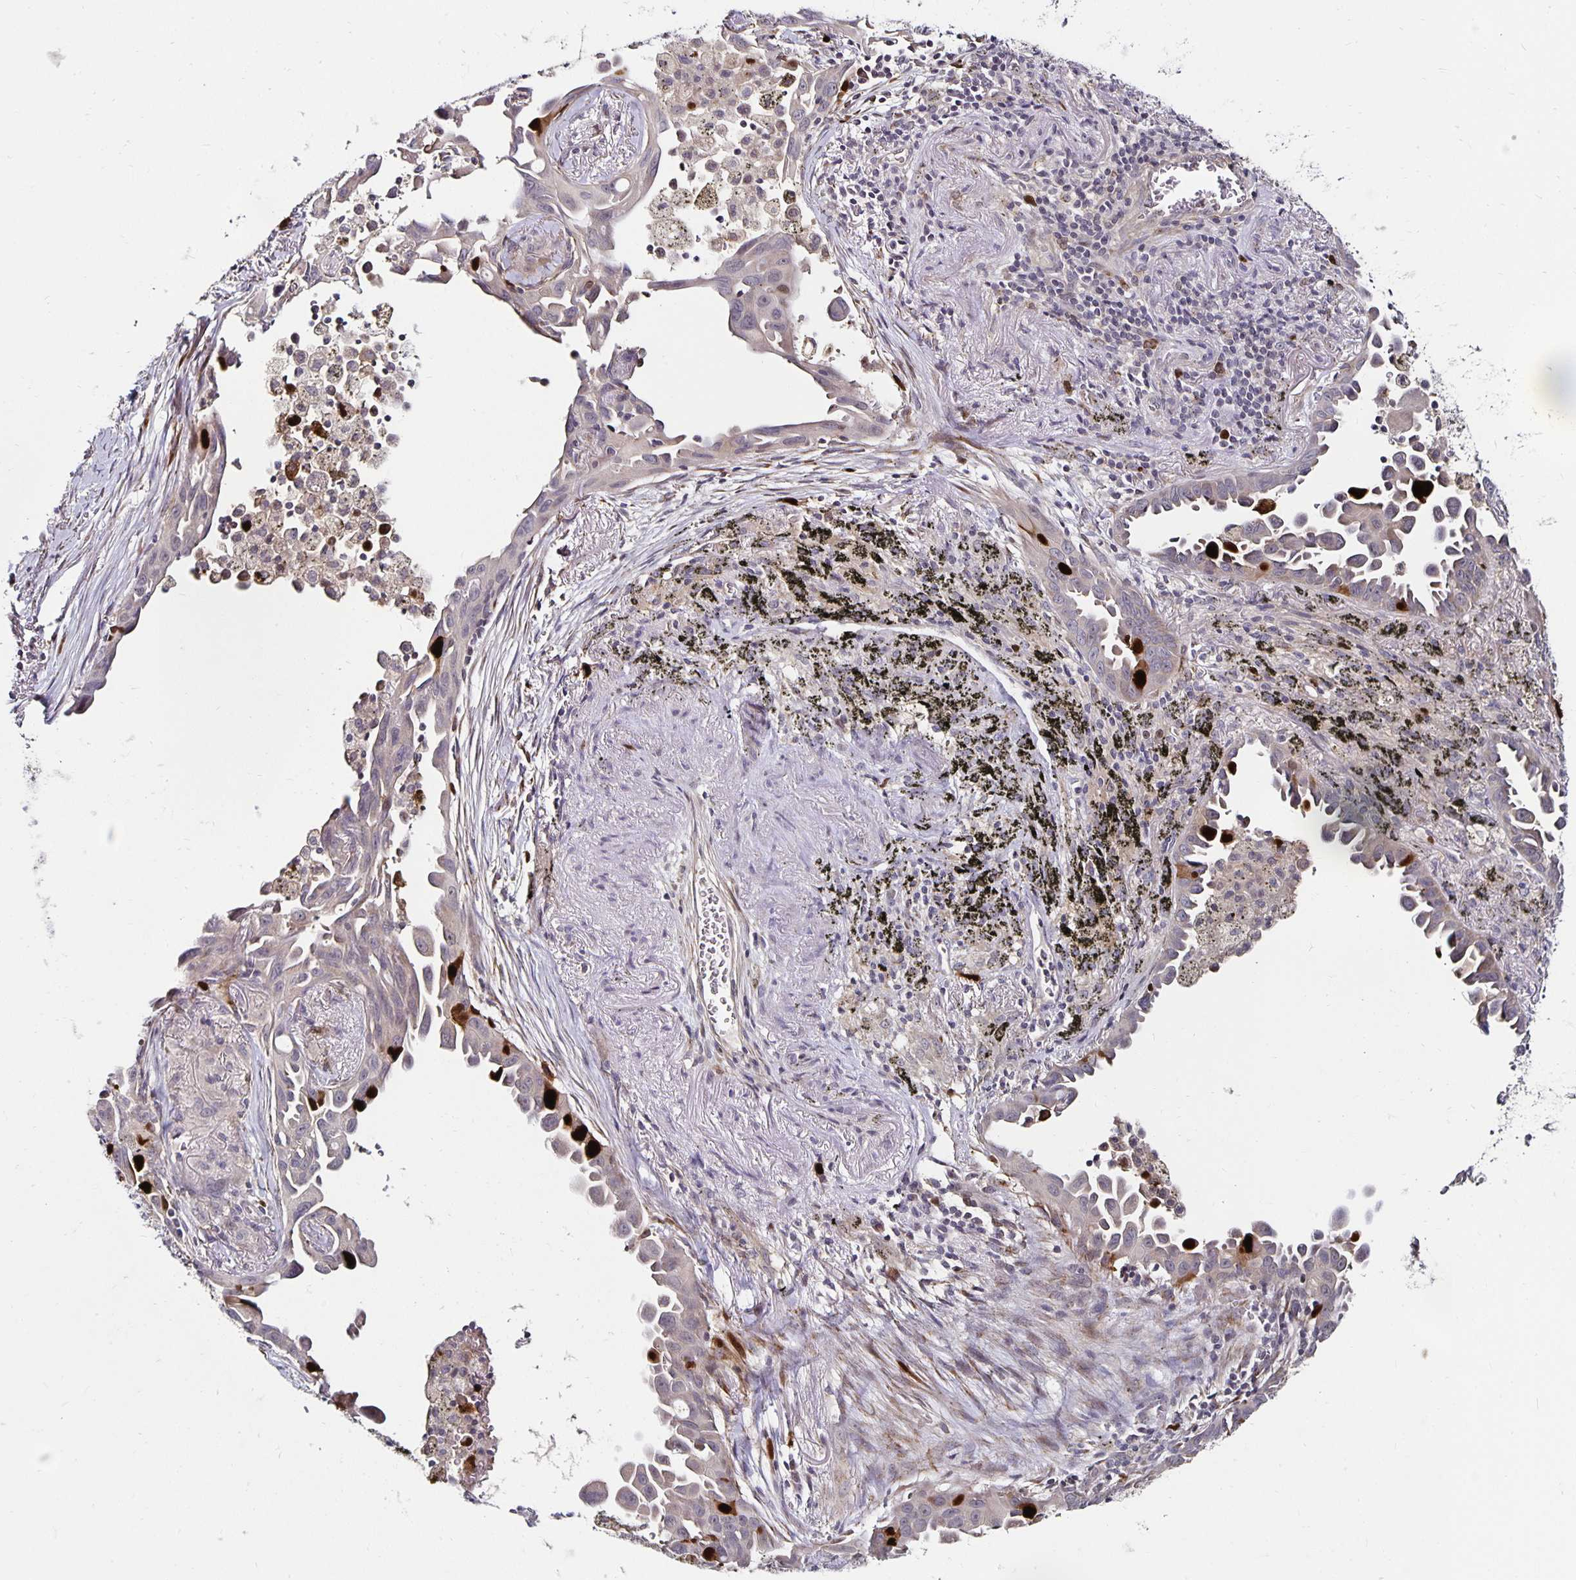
{"staining": {"intensity": "negative", "quantity": "none", "location": "none"}, "tissue": "lung cancer", "cell_type": "Tumor cells", "image_type": "cancer", "snomed": [{"axis": "morphology", "description": "Adenocarcinoma, NOS"}, {"axis": "topography", "description": "Lung"}], "caption": "A micrograph of human lung cancer is negative for staining in tumor cells.", "gene": "ANLN", "patient": {"sex": "male", "age": 68}}